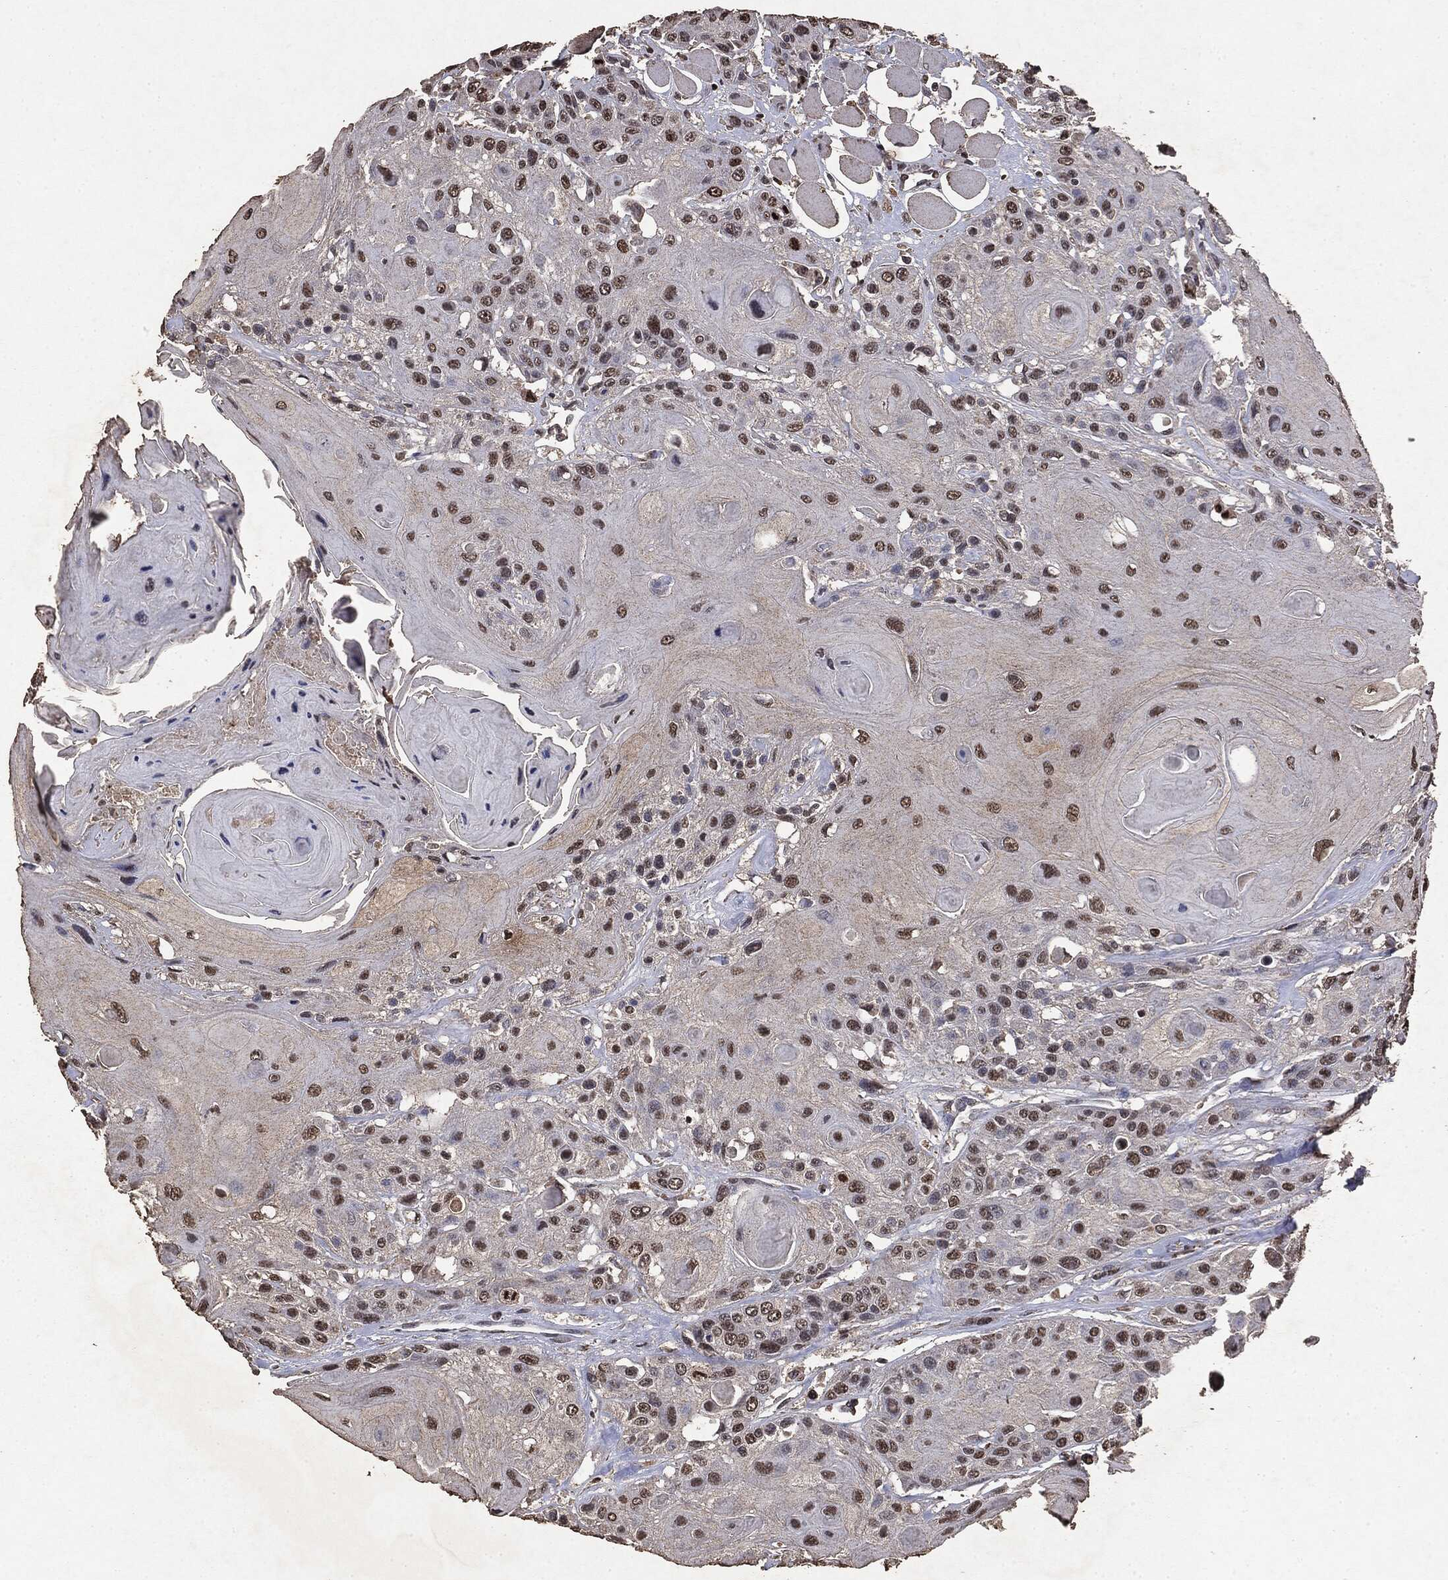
{"staining": {"intensity": "moderate", "quantity": "25%-75%", "location": "nuclear"}, "tissue": "head and neck cancer", "cell_type": "Tumor cells", "image_type": "cancer", "snomed": [{"axis": "morphology", "description": "Squamous cell carcinoma, NOS"}, {"axis": "topography", "description": "Head-Neck"}], "caption": "A micrograph of human head and neck cancer (squamous cell carcinoma) stained for a protein demonstrates moderate nuclear brown staining in tumor cells.", "gene": "RAD18", "patient": {"sex": "female", "age": 59}}